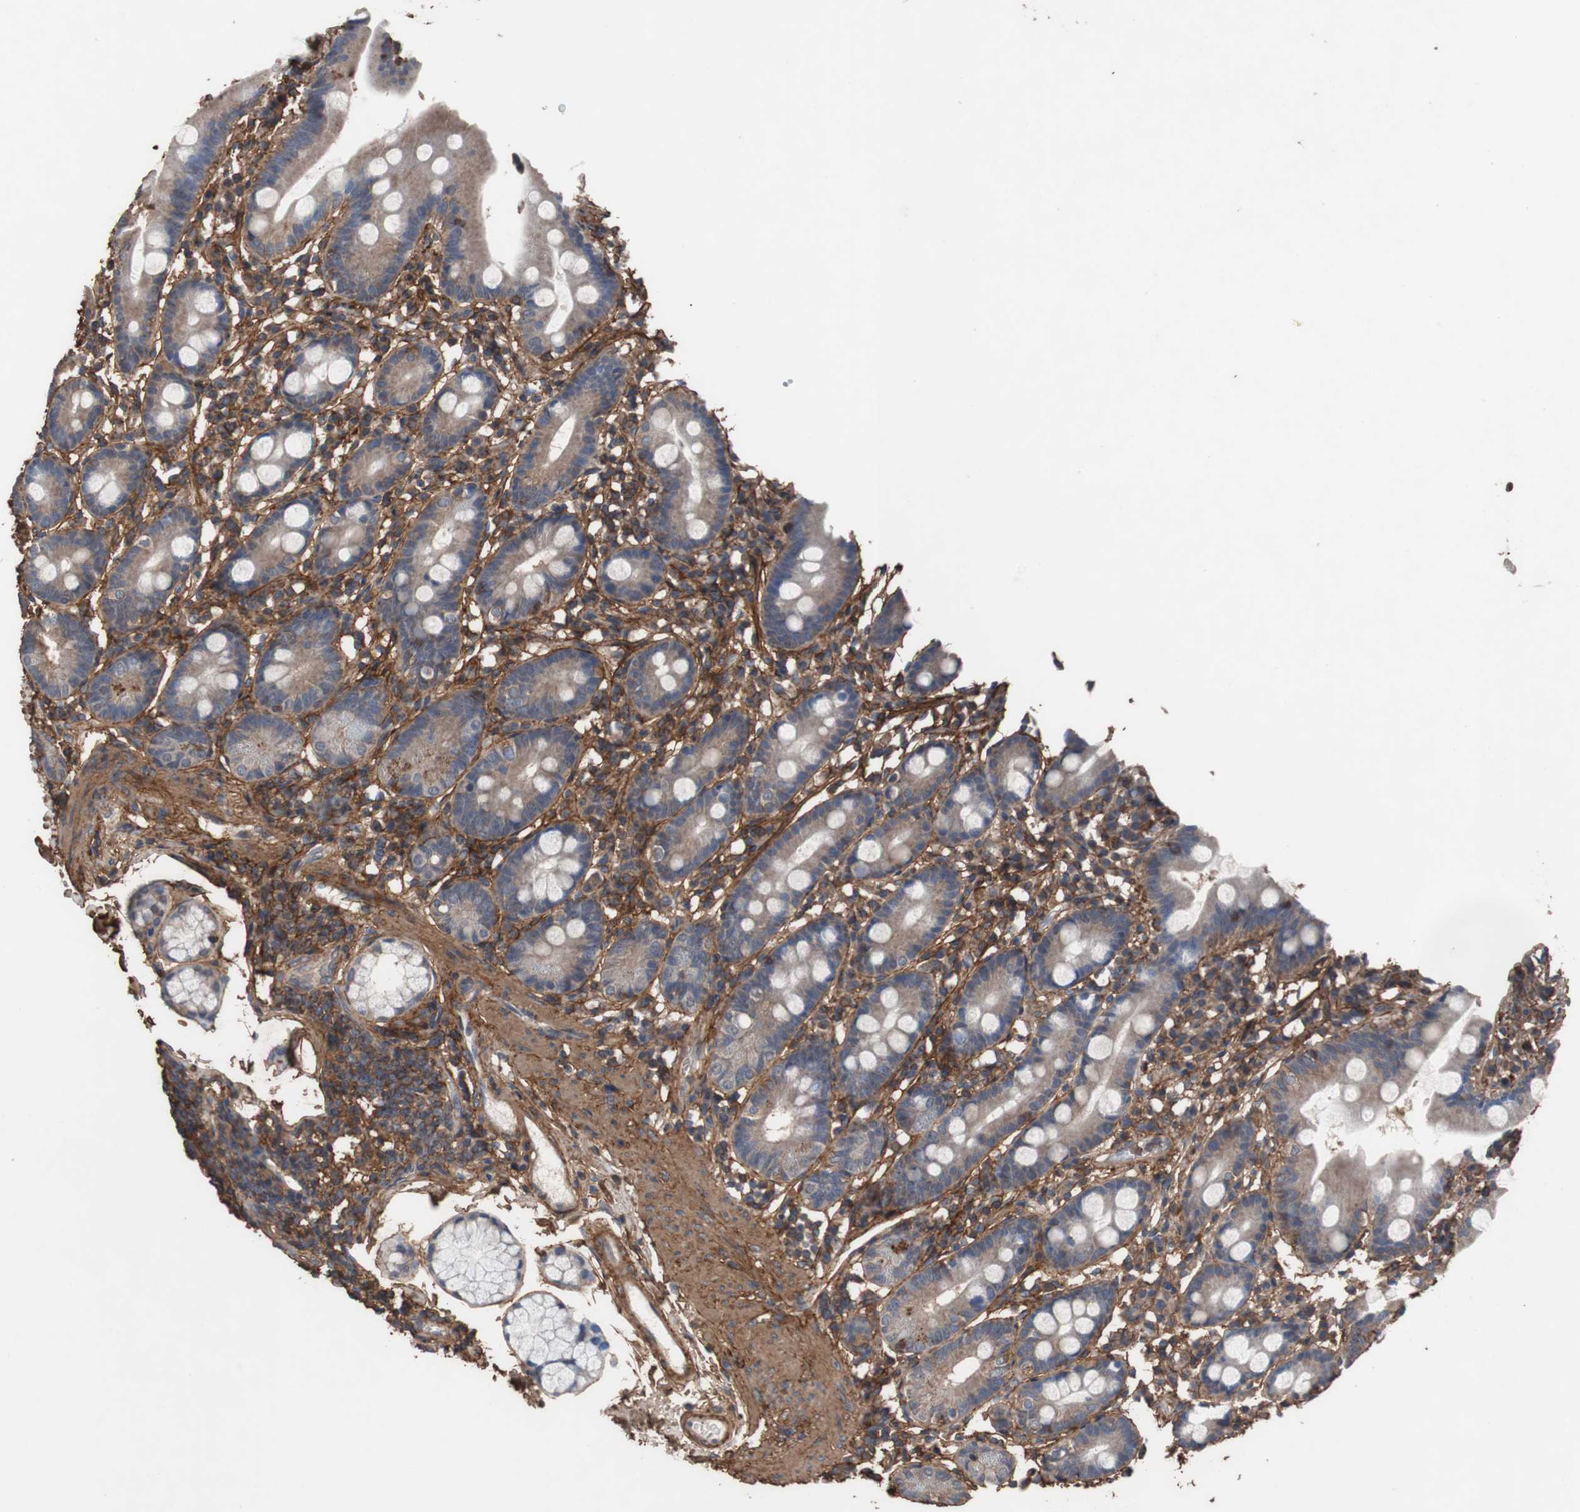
{"staining": {"intensity": "weak", "quantity": ">75%", "location": "cytoplasmic/membranous"}, "tissue": "duodenum", "cell_type": "Glandular cells", "image_type": "normal", "snomed": [{"axis": "morphology", "description": "Normal tissue, NOS"}, {"axis": "topography", "description": "Duodenum"}], "caption": "A brown stain highlights weak cytoplasmic/membranous staining of a protein in glandular cells of normal duodenum. The protein is shown in brown color, while the nuclei are stained blue.", "gene": "COL6A2", "patient": {"sex": "male", "age": 50}}